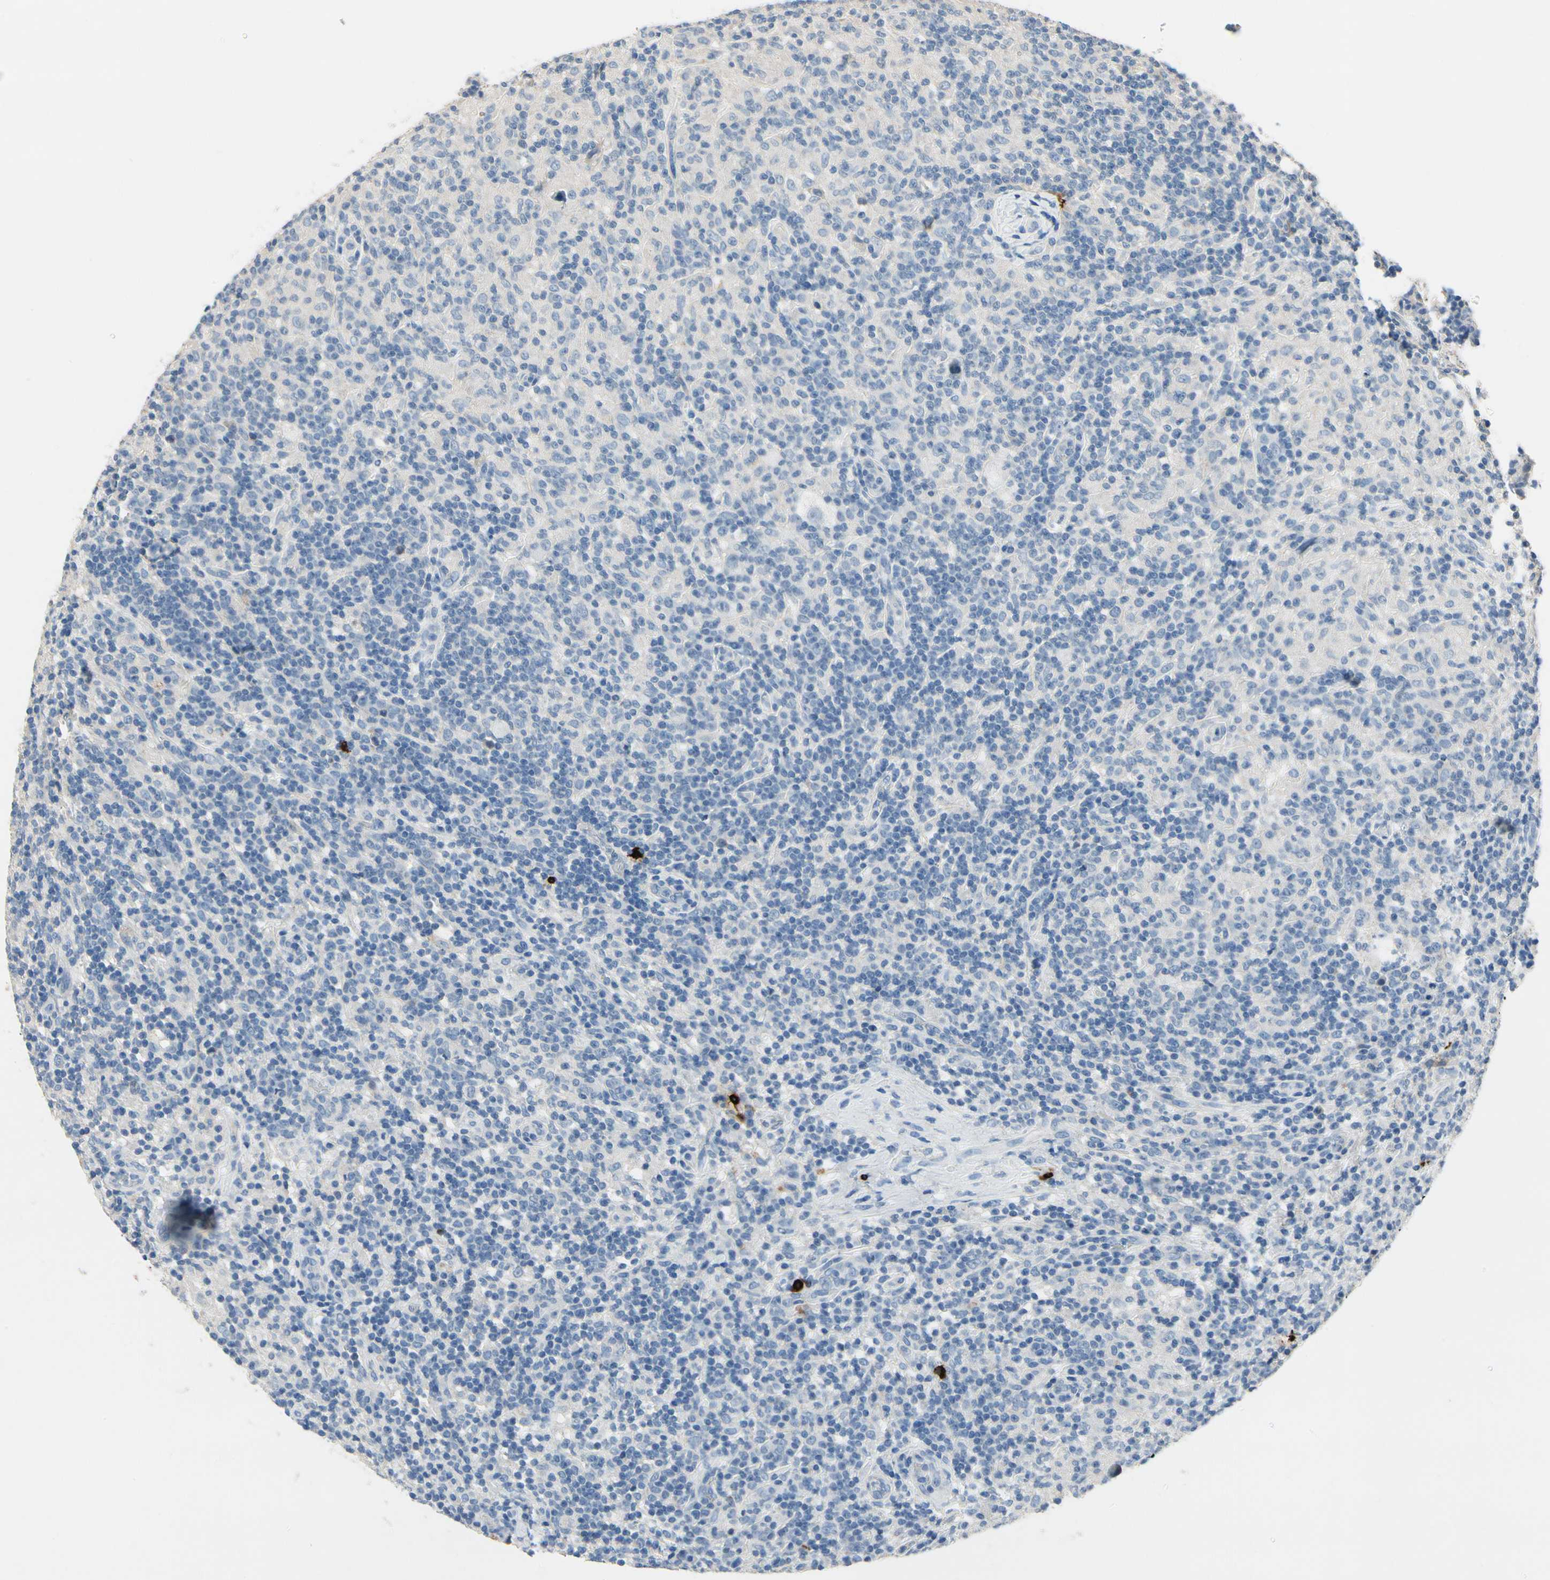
{"staining": {"intensity": "negative", "quantity": "none", "location": "none"}, "tissue": "lymphoma", "cell_type": "Tumor cells", "image_type": "cancer", "snomed": [{"axis": "morphology", "description": "Hodgkin's disease, NOS"}, {"axis": "topography", "description": "Lymph node"}], "caption": "A photomicrograph of Hodgkin's disease stained for a protein demonstrates no brown staining in tumor cells.", "gene": "CPA3", "patient": {"sex": "male", "age": 70}}